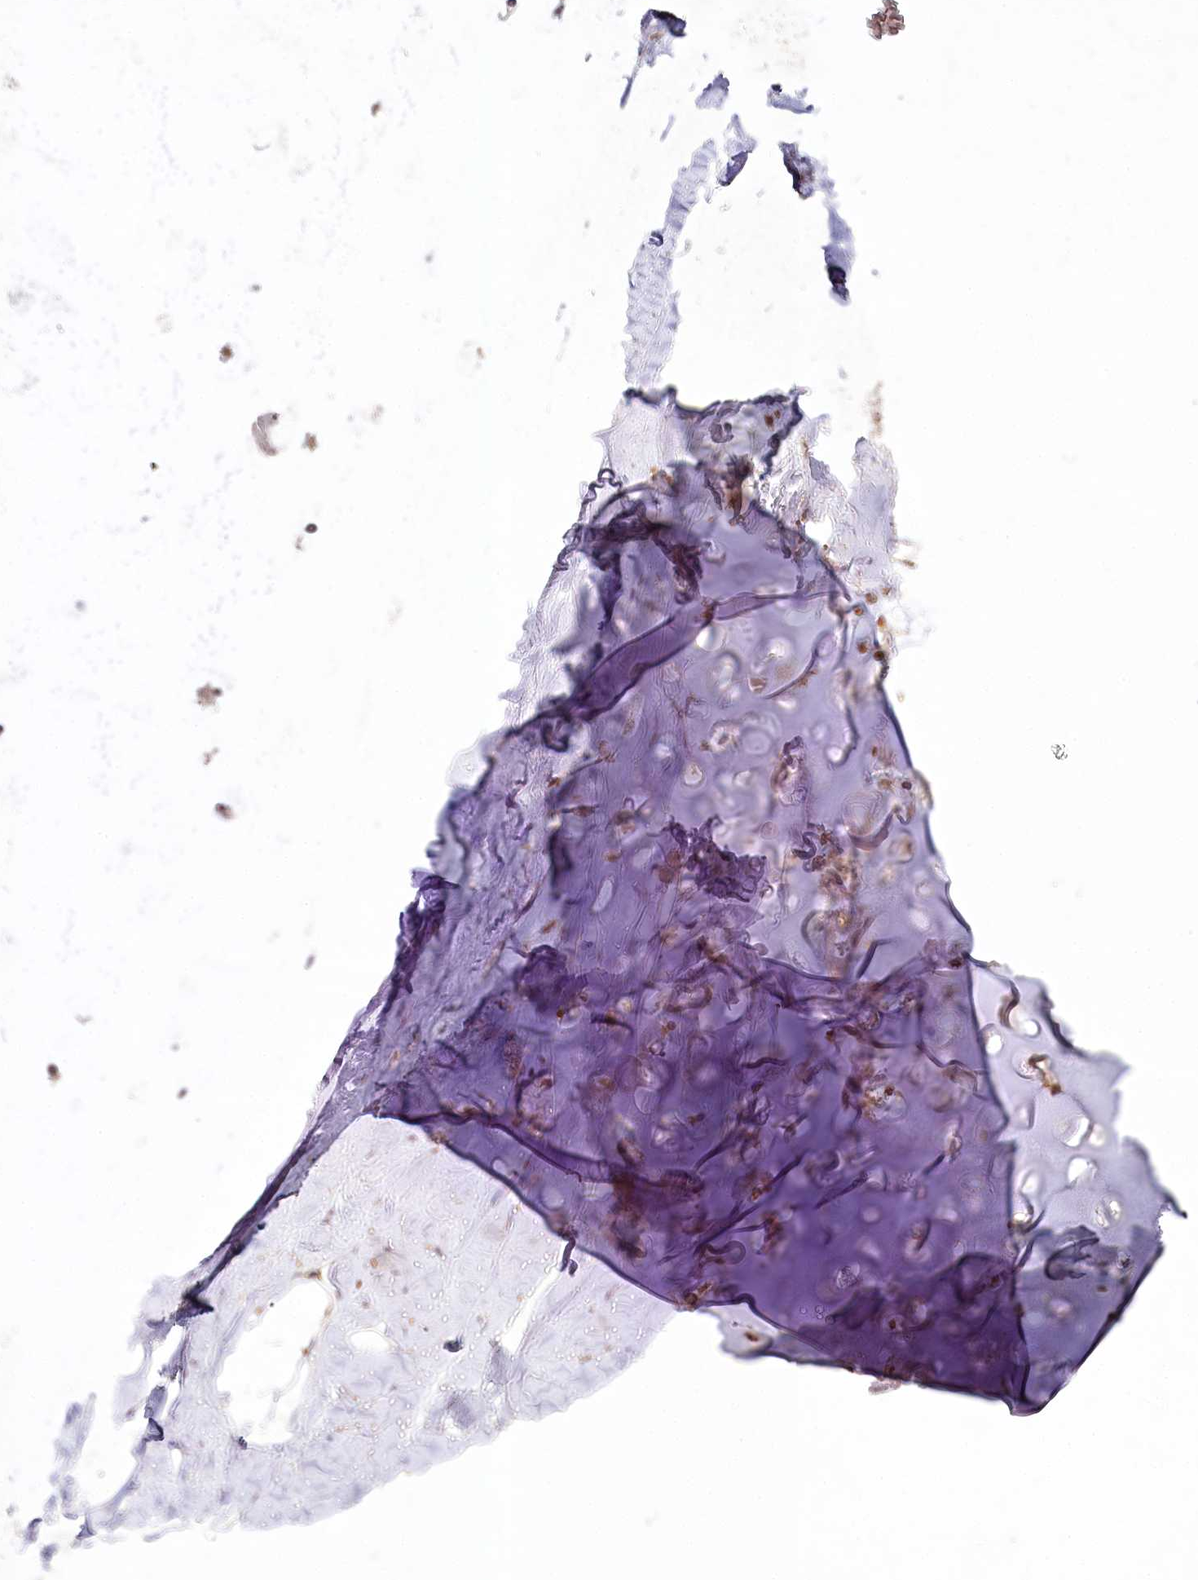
{"staining": {"intensity": "strong", "quantity": ">75%", "location": "cytoplasmic/membranous"}, "tissue": "adipose tissue", "cell_type": "Adipocytes", "image_type": "normal", "snomed": [{"axis": "morphology", "description": "Normal tissue, NOS"}, {"axis": "topography", "description": "Lymph node"}, {"axis": "topography", "description": "Bronchus"}], "caption": "A photomicrograph of human adipose tissue stained for a protein shows strong cytoplasmic/membranous brown staining in adipocytes.", "gene": "ALKBH8", "patient": {"sex": "male", "age": 63}}